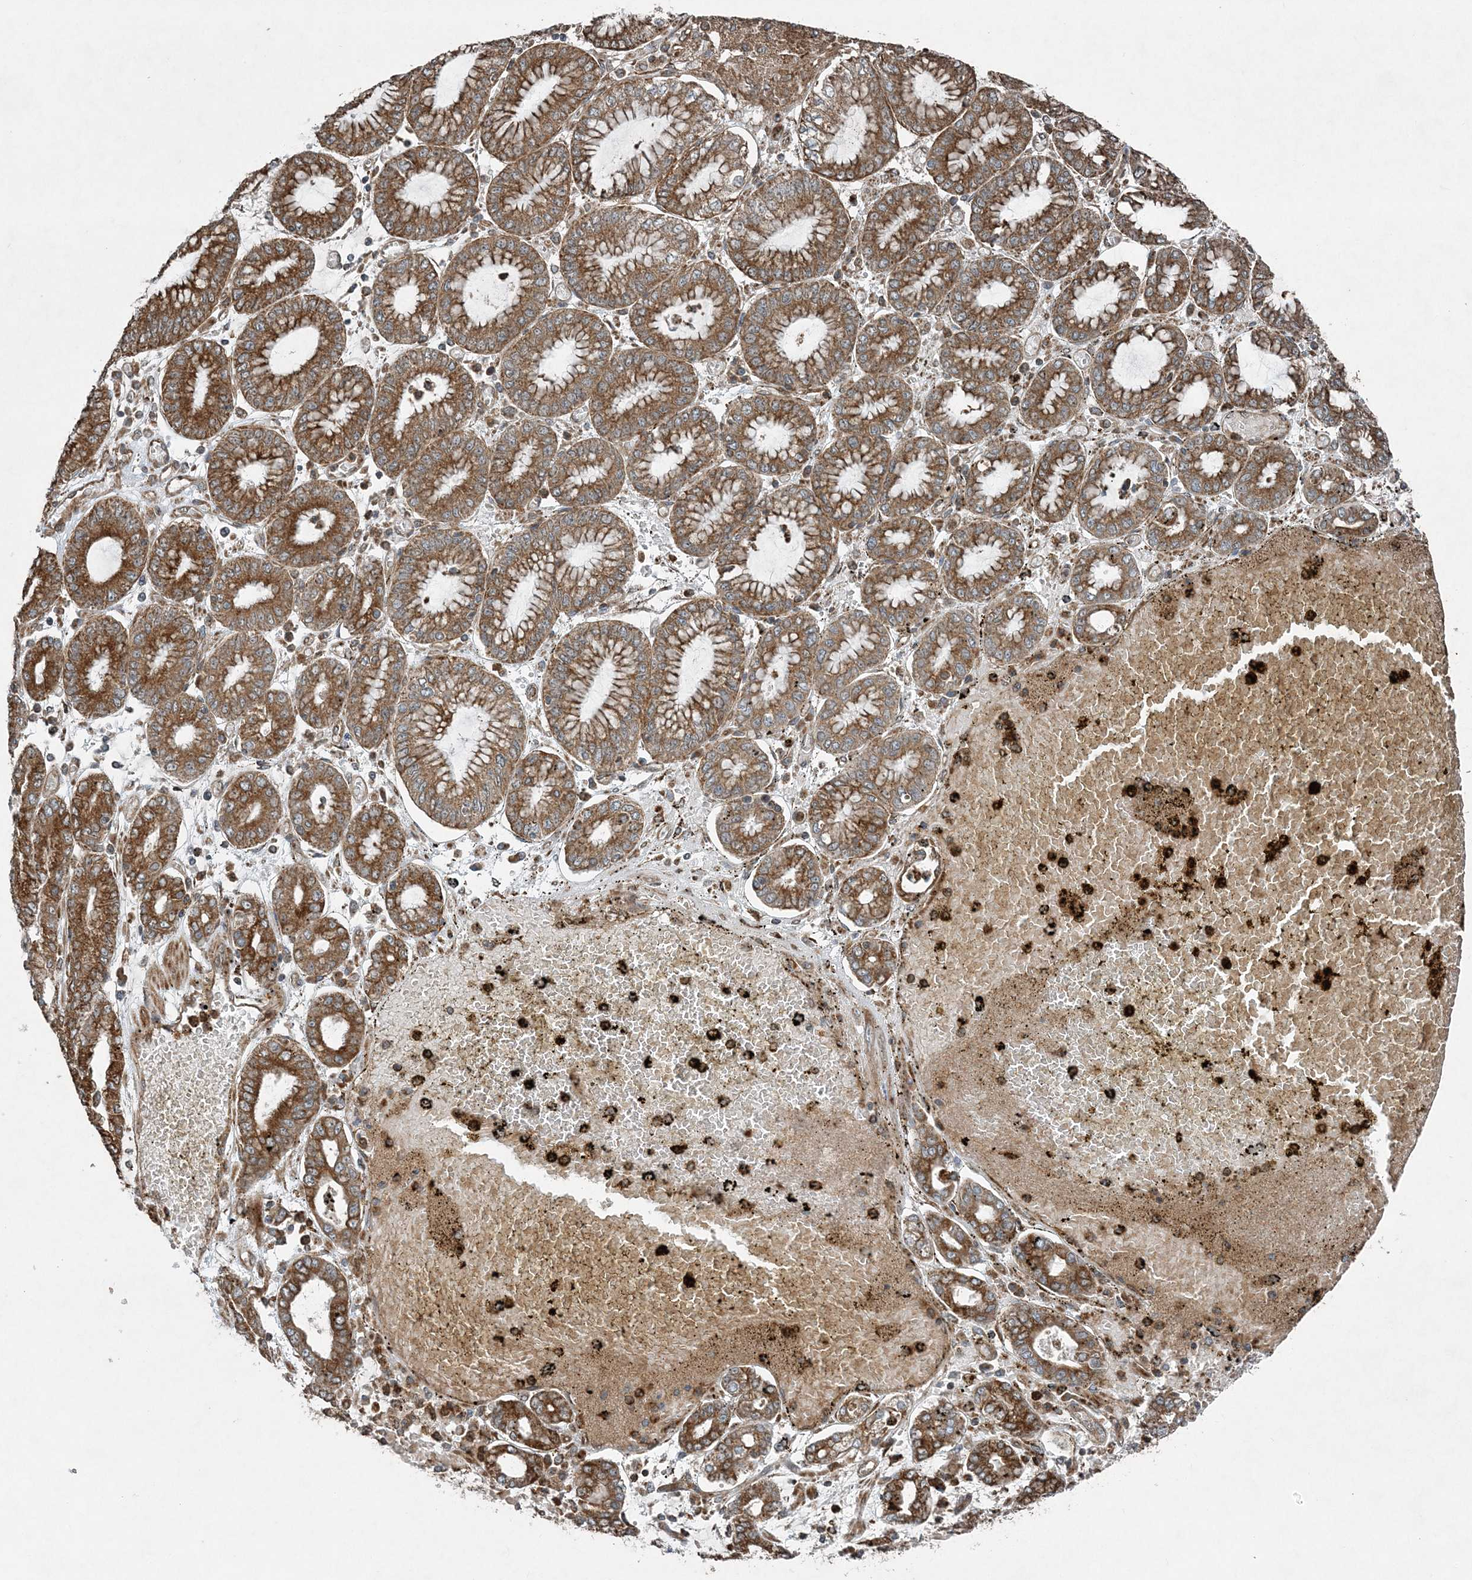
{"staining": {"intensity": "strong", "quantity": ">75%", "location": "cytoplasmic/membranous"}, "tissue": "stomach cancer", "cell_type": "Tumor cells", "image_type": "cancer", "snomed": [{"axis": "morphology", "description": "Adenocarcinoma, NOS"}, {"axis": "topography", "description": "Stomach"}], "caption": "IHC histopathology image of adenocarcinoma (stomach) stained for a protein (brown), which demonstrates high levels of strong cytoplasmic/membranous positivity in about >75% of tumor cells.", "gene": "COPS7B", "patient": {"sex": "male", "age": 76}}